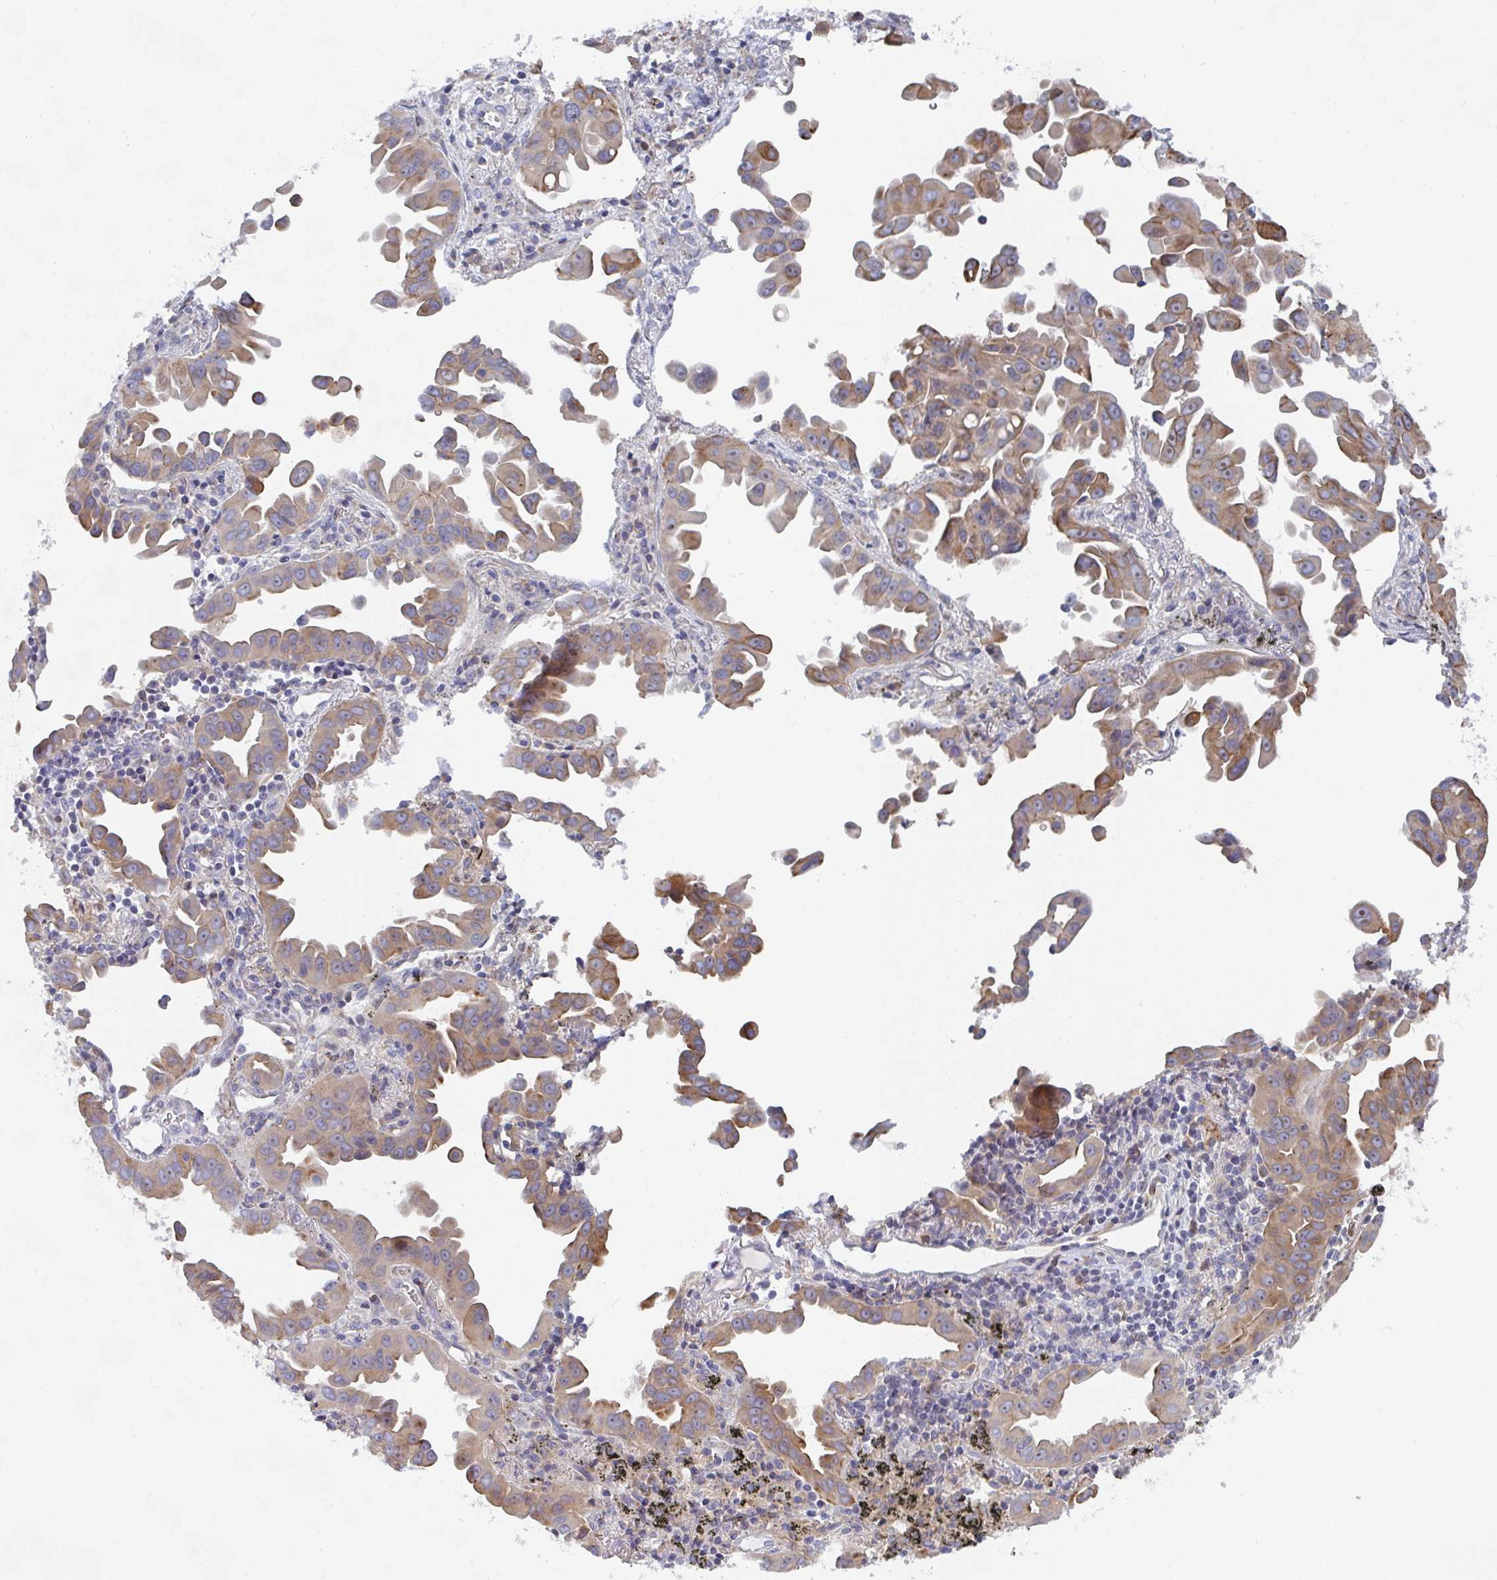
{"staining": {"intensity": "moderate", "quantity": ">75%", "location": "cytoplasmic/membranous"}, "tissue": "lung cancer", "cell_type": "Tumor cells", "image_type": "cancer", "snomed": [{"axis": "morphology", "description": "Adenocarcinoma, NOS"}, {"axis": "topography", "description": "Lung"}], "caption": "A medium amount of moderate cytoplasmic/membranous positivity is seen in approximately >75% of tumor cells in lung cancer tissue.", "gene": "KLHL33", "patient": {"sex": "male", "age": 68}}